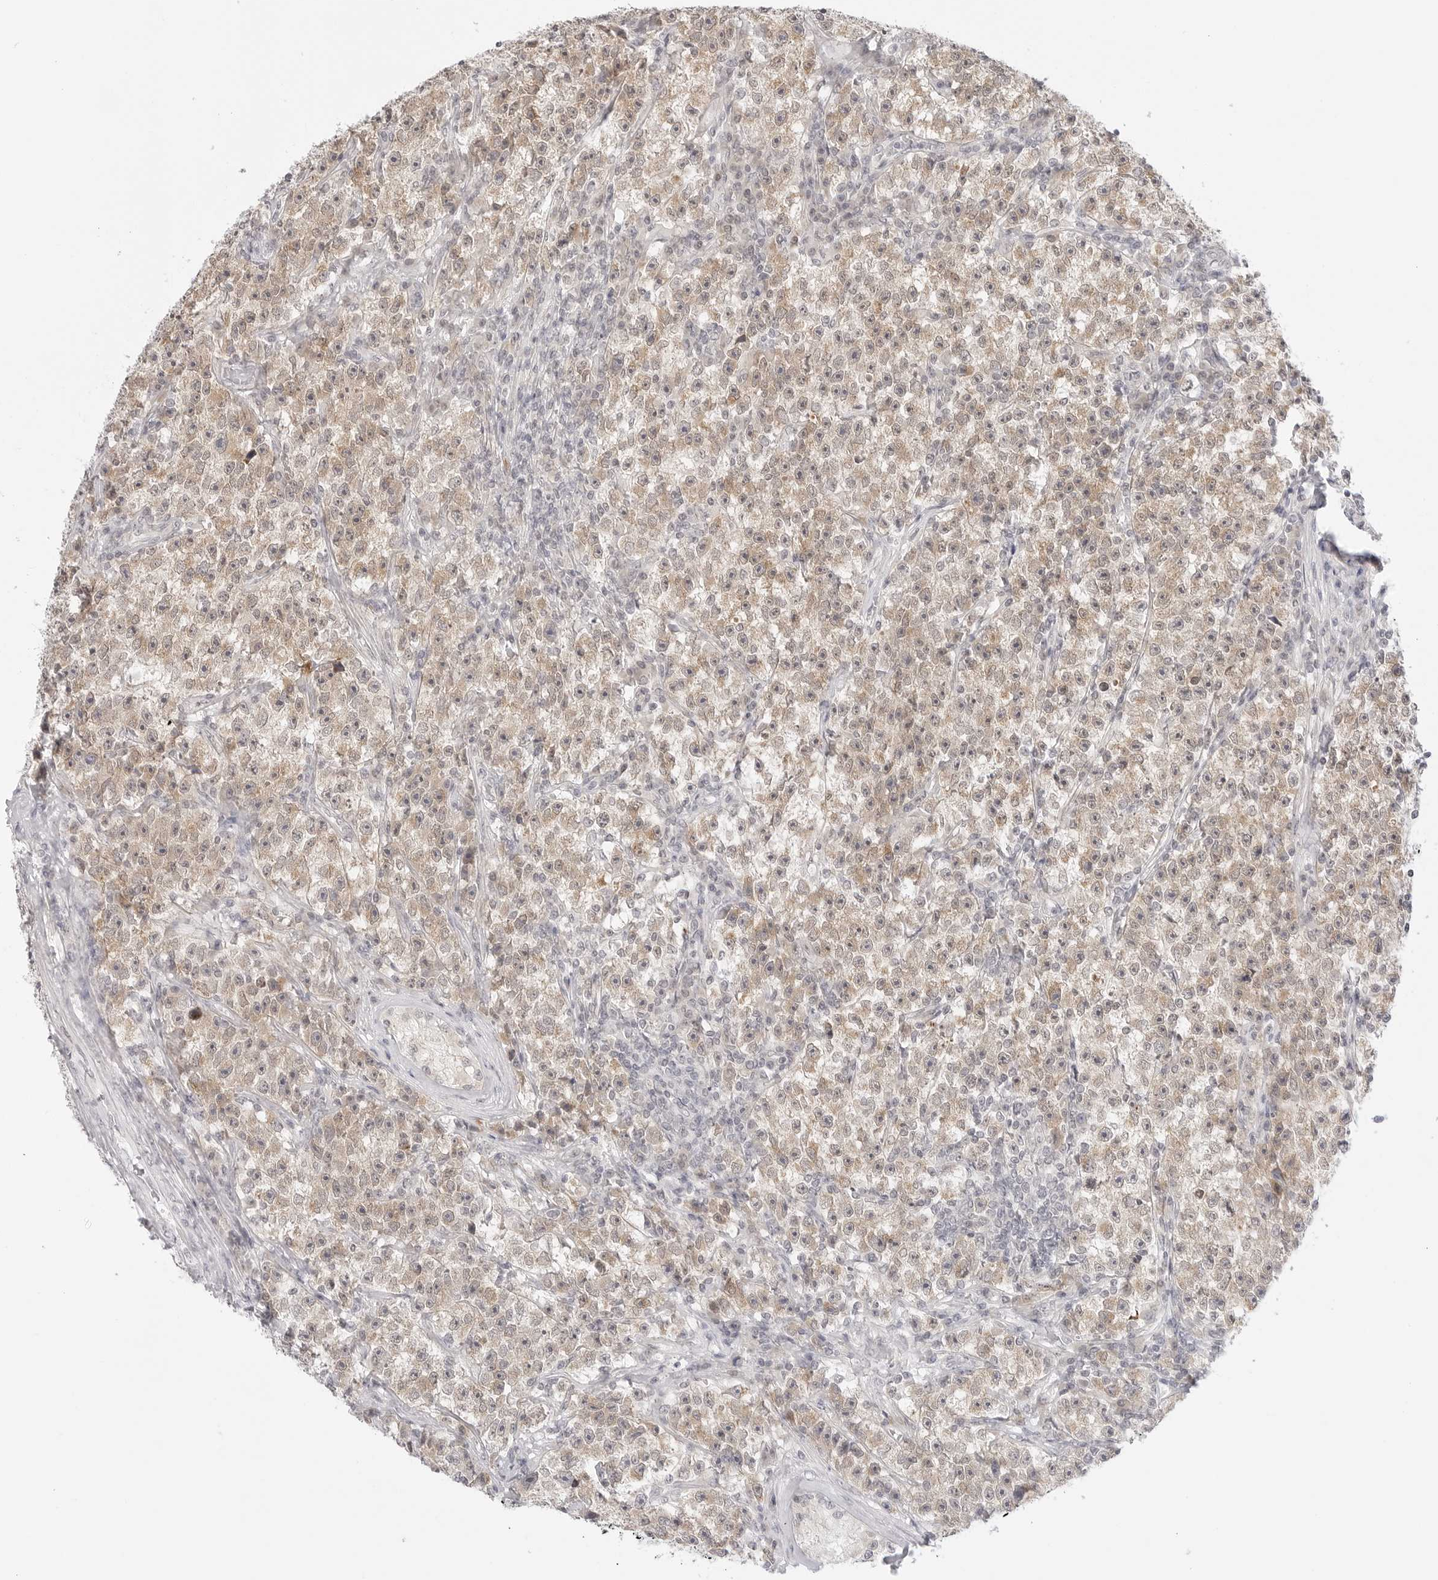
{"staining": {"intensity": "weak", "quantity": ">75%", "location": "cytoplasmic/membranous"}, "tissue": "testis cancer", "cell_type": "Tumor cells", "image_type": "cancer", "snomed": [{"axis": "morphology", "description": "Seminoma, NOS"}, {"axis": "topography", "description": "Testis"}], "caption": "The histopathology image demonstrates staining of seminoma (testis), revealing weak cytoplasmic/membranous protein staining (brown color) within tumor cells.", "gene": "TCP1", "patient": {"sex": "male", "age": 22}}